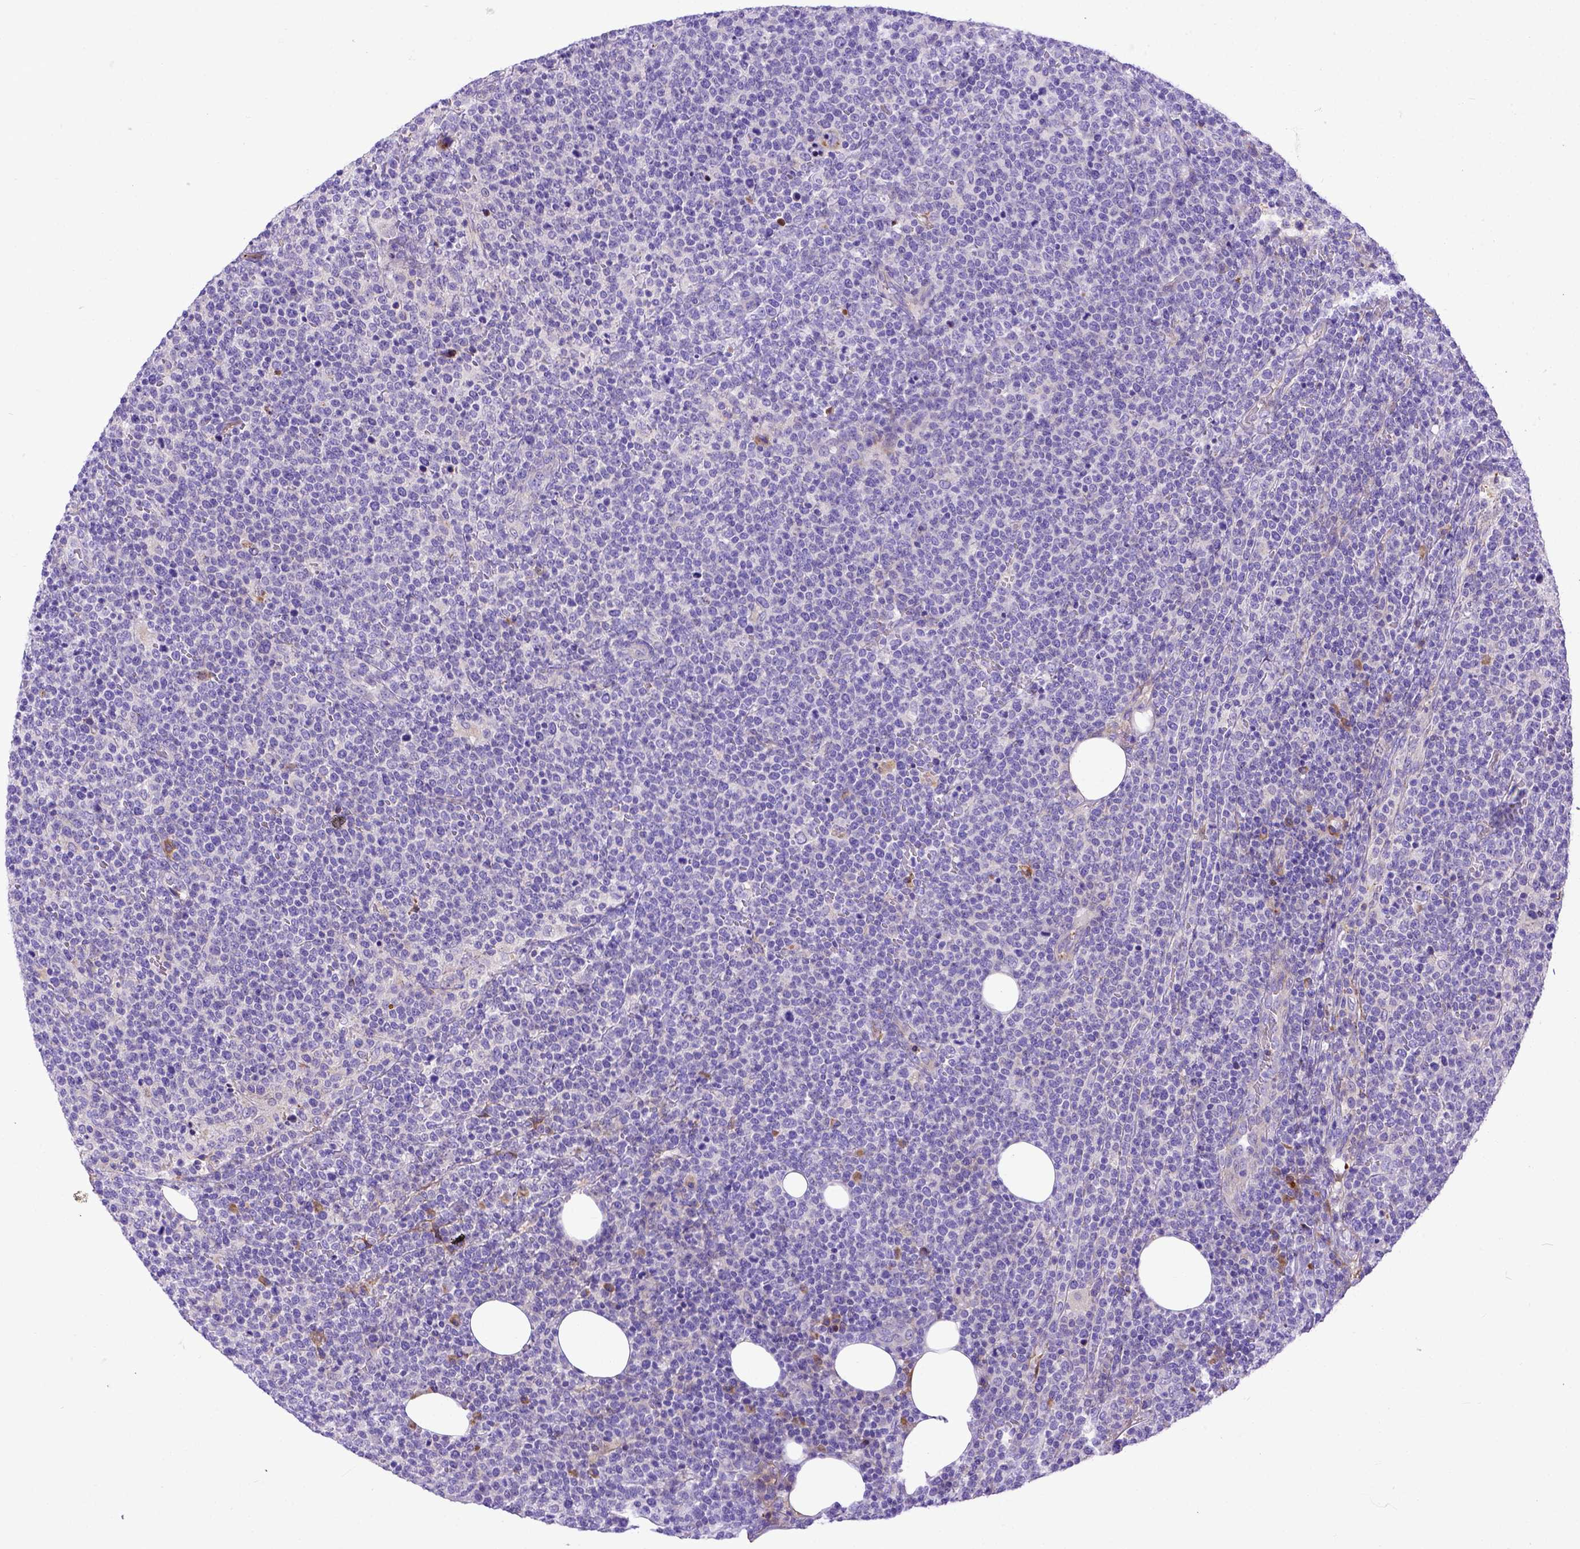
{"staining": {"intensity": "negative", "quantity": "none", "location": "none"}, "tissue": "lymphoma", "cell_type": "Tumor cells", "image_type": "cancer", "snomed": [{"axis": "morphology", "description": "Malignant lymphoma, non-Hodgkin's type, High grade"}, {"axis": "topography", "description": "Lymph node"}], "caption": "Immunohistochemical staining of high-grade malignant lymphoma, non-Hodgkin's type displays no significant staining in tumor cells.", "gene": "CFAP300", "patient": {"sex": "male", "age": 61}}